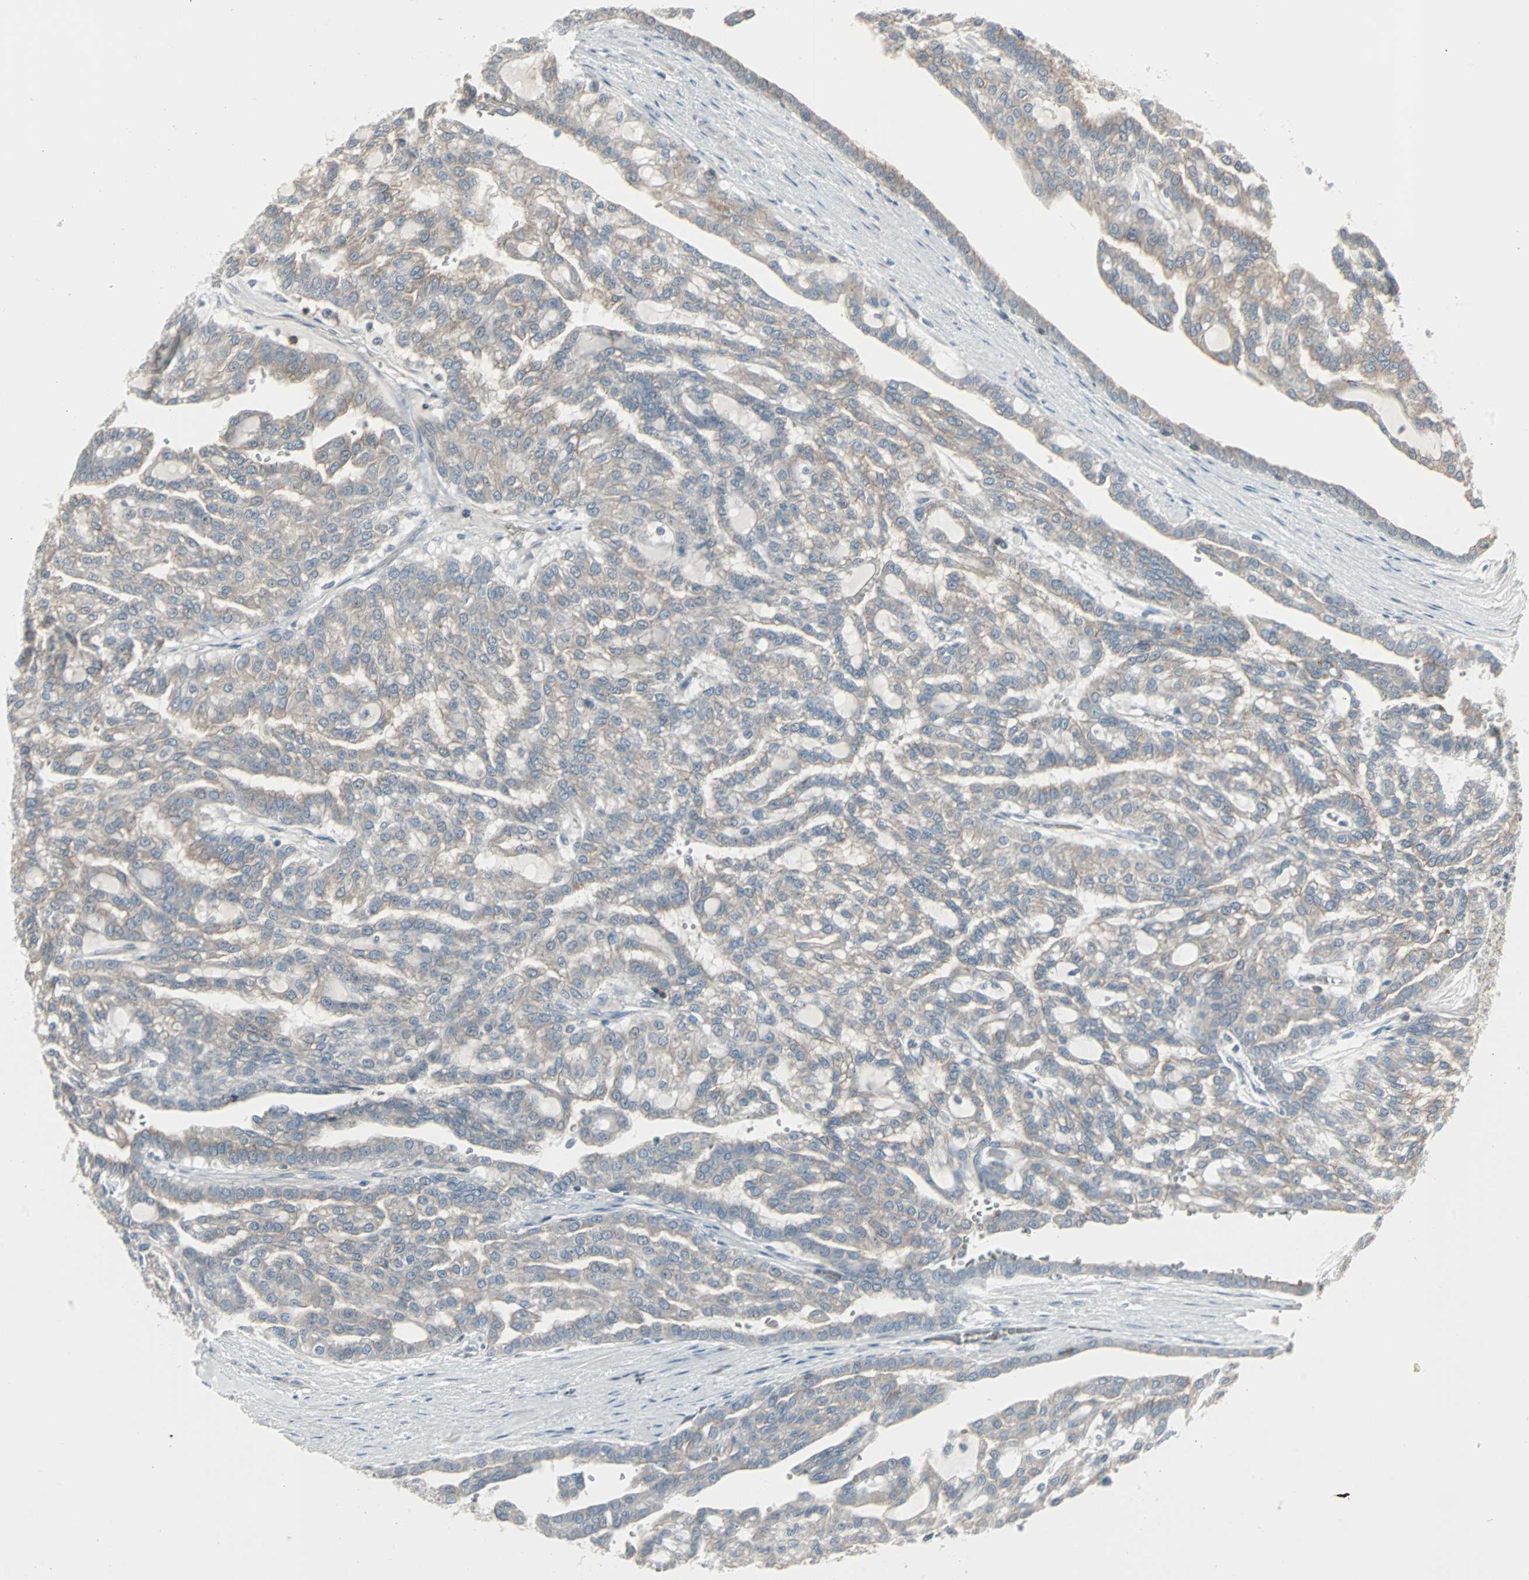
{"staining": {"intensity": "weak", "quantity": "25%-75%", "location": "cytoplasmic/membranous"}, "tissue": "renal cancer", "cell_type": "Tumor cells", "image_type": "cancer", "snomed": [{"axis": "morphology", "description": "Adenocarcinoma, NOS"}, {"axis": "topography", "description": "Kidney"}], "caption": "Renal cancer (adenocarcinoma) was stained to show a protein in brown. There is low levels of weak cytoplasmic/membranous positivity in about 25%-75% of tumor cells.", "gene": "ZSCAN32", "patient": {"sex": "male", "age": 63}}